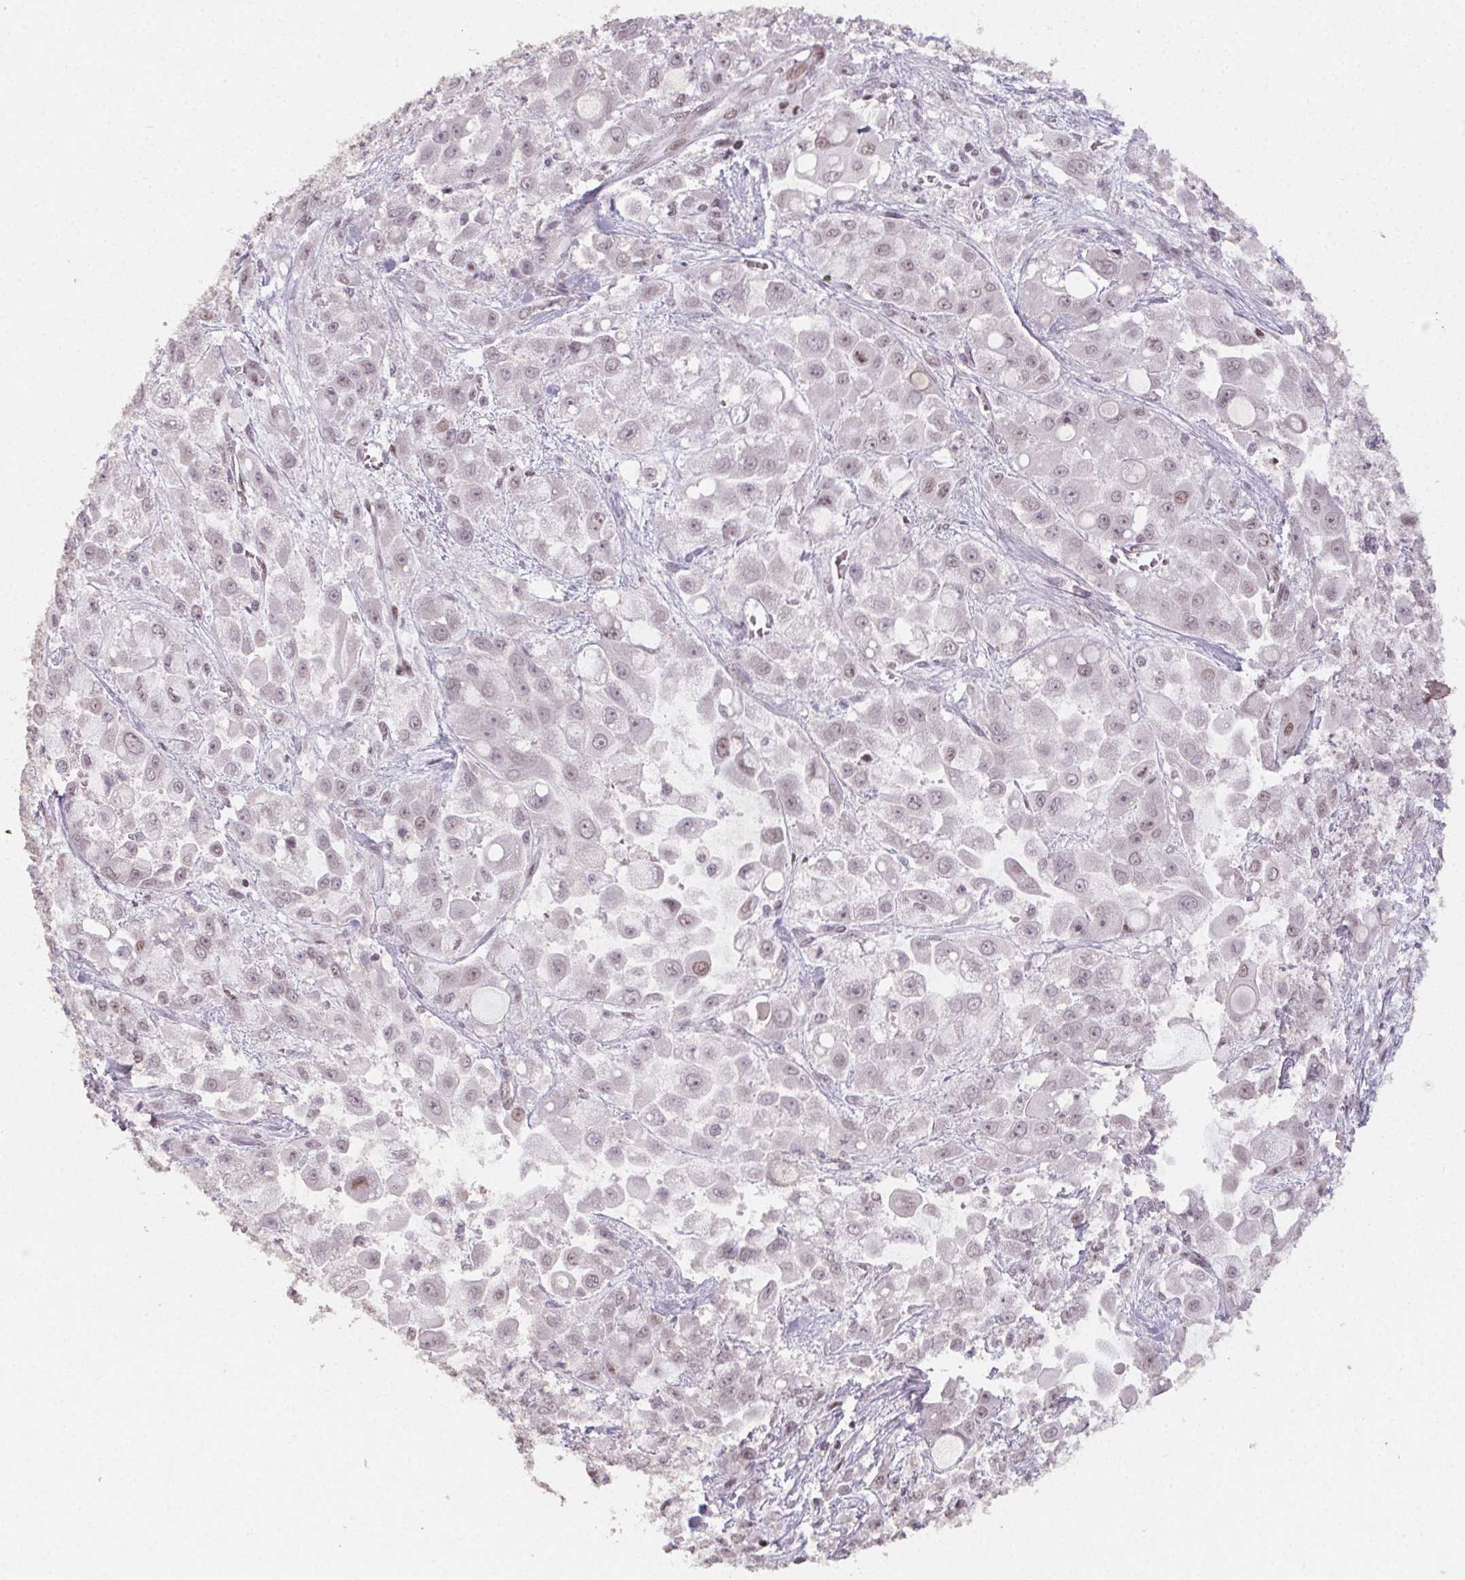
{"staining": {"intensity": "weak", "quantity": "<25%", "location": "nuclear"}, "tissue": "stomach cancer", "cell_type": "Tumor cells", "image_type": "cancer", "snomed": [{"axis": "morphology", "description": "Adenocarcinoma, NOS"}, {"axis": "topography", "description": "Stomach"}], "caption": "Image shows no protein positivity in tumor cells of adenocarcinoma (stomach) tissue.", "gene": "KMT2A", "patient": {"sex": "female", "age": 76}}